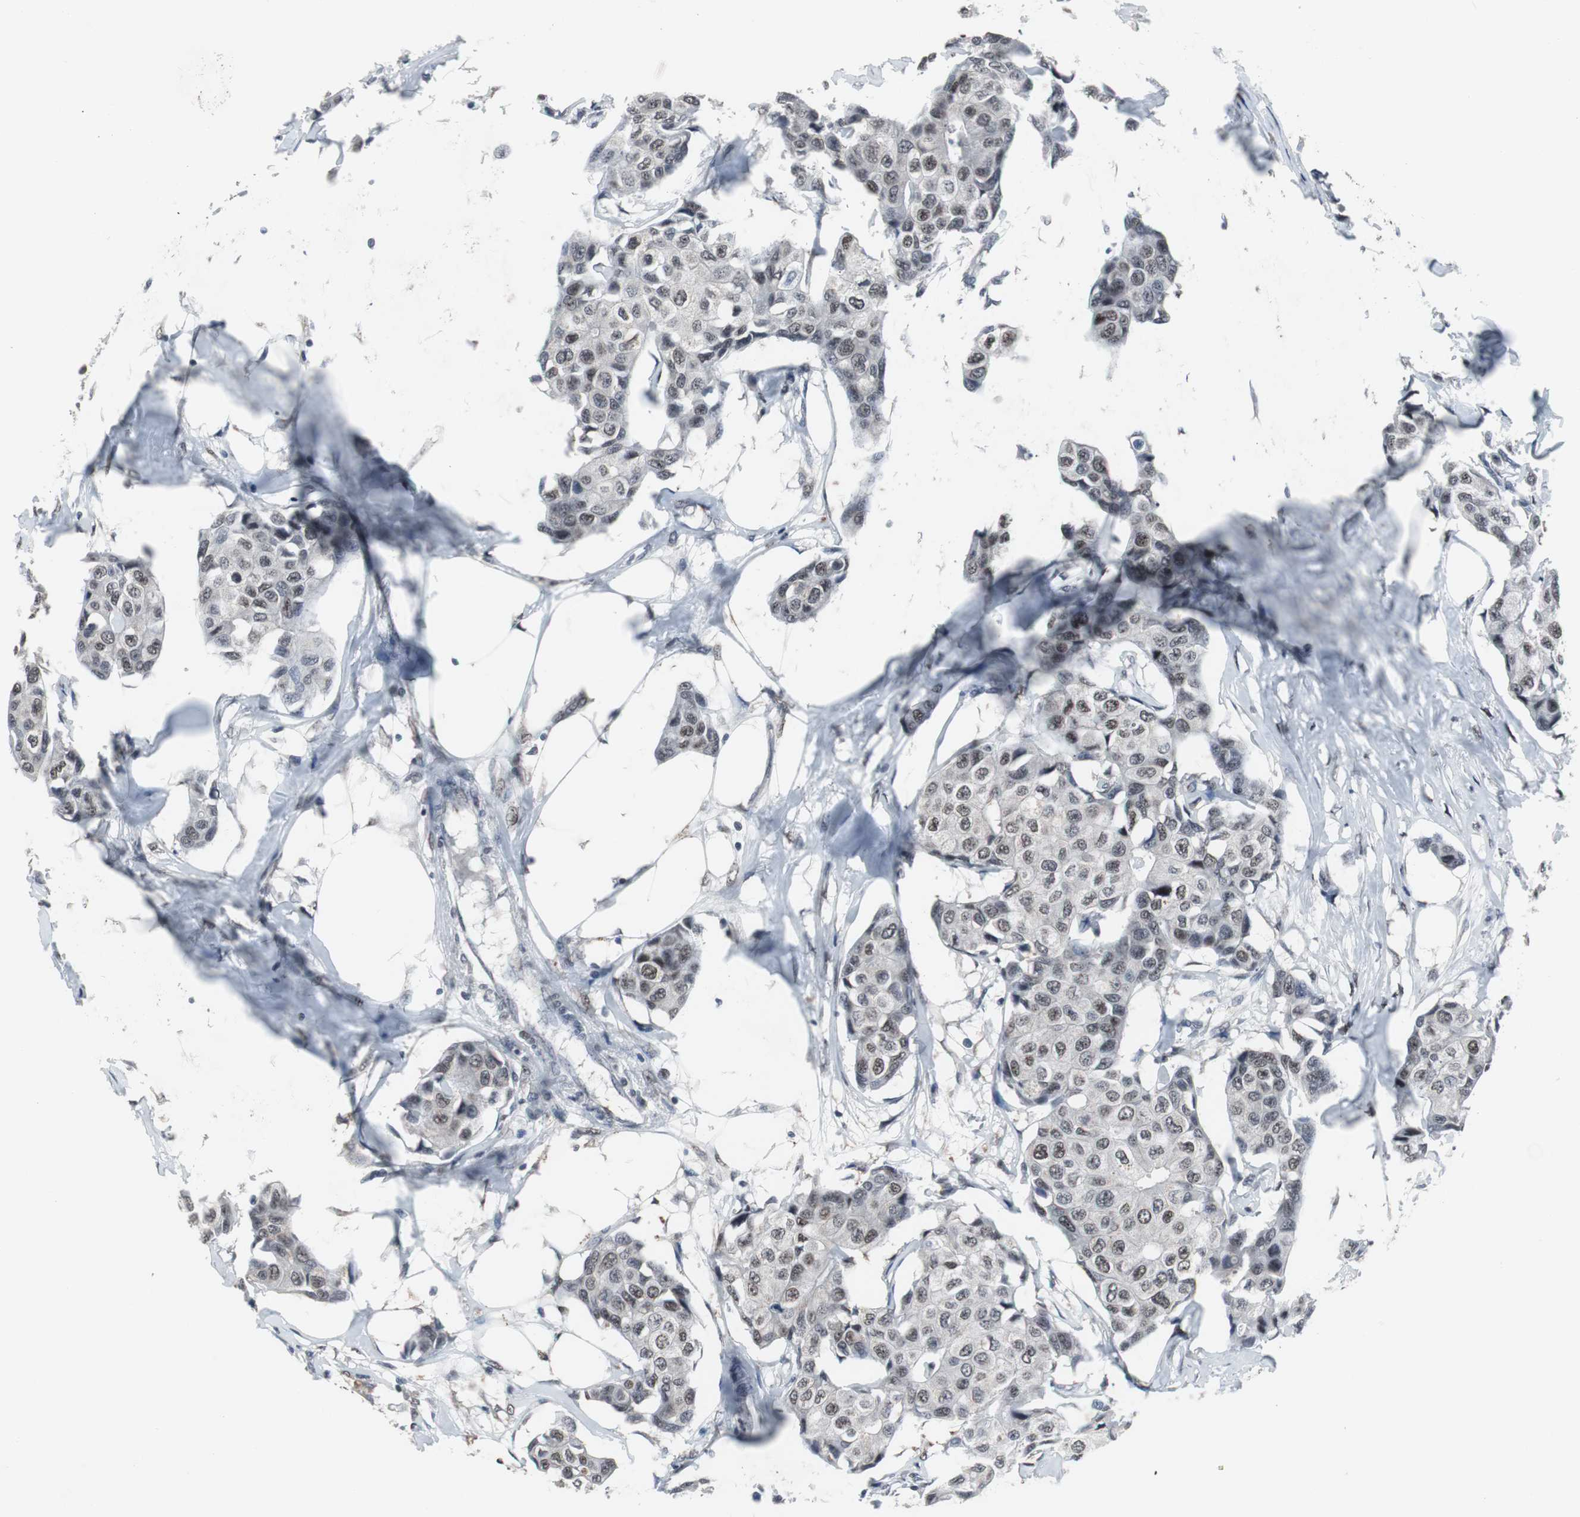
{"staining": {"intensity": "moderate", "quantity": ">75%", "location": "nuclear"}, "tissue": "breast cancer", "cell_type": "Tumor cells", "image_type": "cancer", "snomed": [{"axis": "morphology", "description": "Duct carcinoma"}, {"axis": "topography", "description": "Breast"}], "caption": "High-power microscopy captured an immunohistochemistry image of breast cancer (invasive ductal carcinoma), revealing moderate nuclear staining in about >75% of tumor cells.", "gene": "FOXP4", "patient": {"sex": "female", "age": 80}}